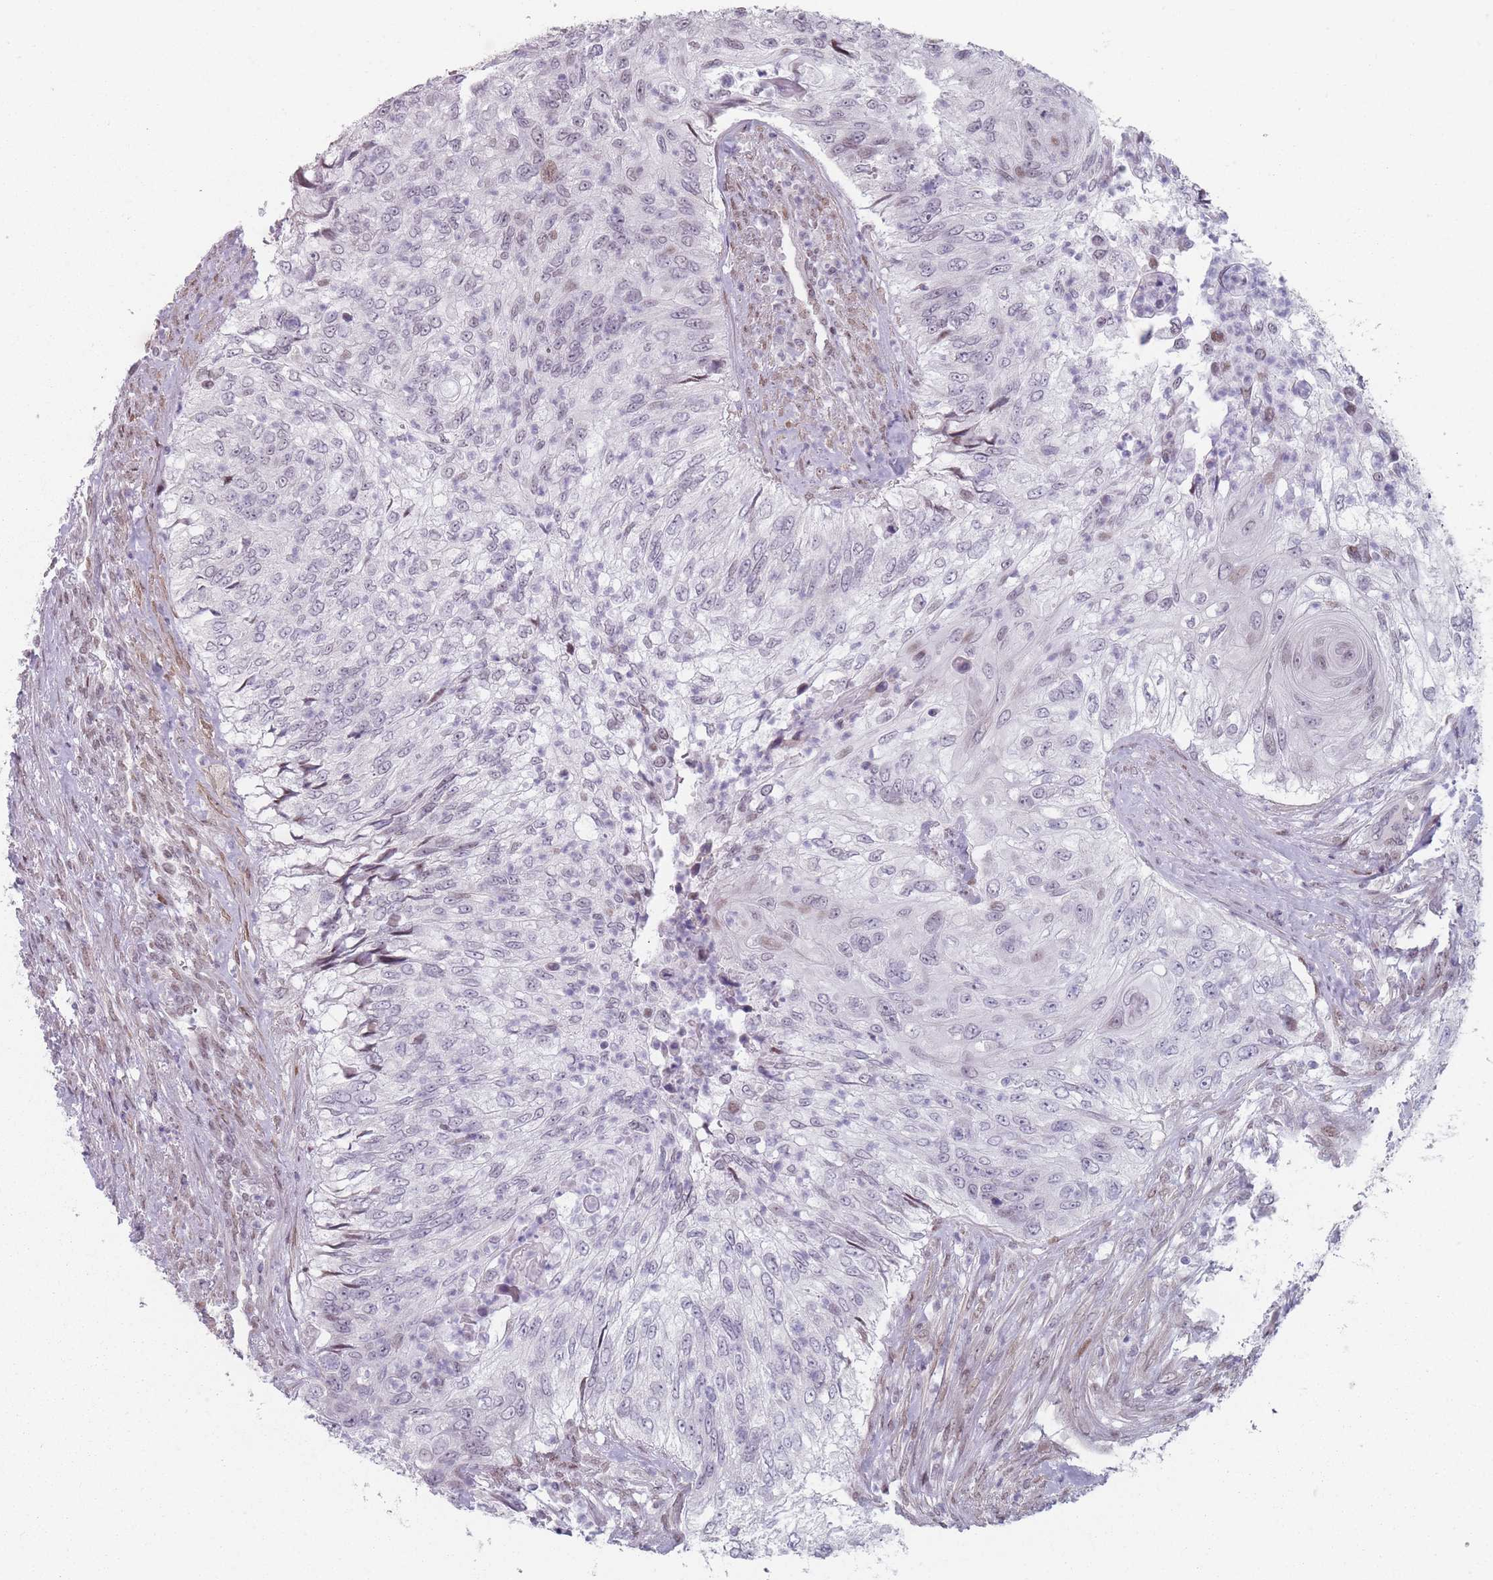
{"staining": {"intensity": "weak", "quantity": "<25%", "location": "nuclear"}, "tissue": "urothelial cancer", "cell_type": "Tumor cells", "image_type": "cancer", "snomed": [{"axis": "morphology", "description": "Urothelial carcinoma, High grade"}, {"axis": "topography", "description": "Urinary bladder"}], "caption": "Tumor cells show no significant staining in high-grade urothelial carcinoma.", "gene": "SH3BGRL2", "patient": {"sex": "female", "age": 60}}